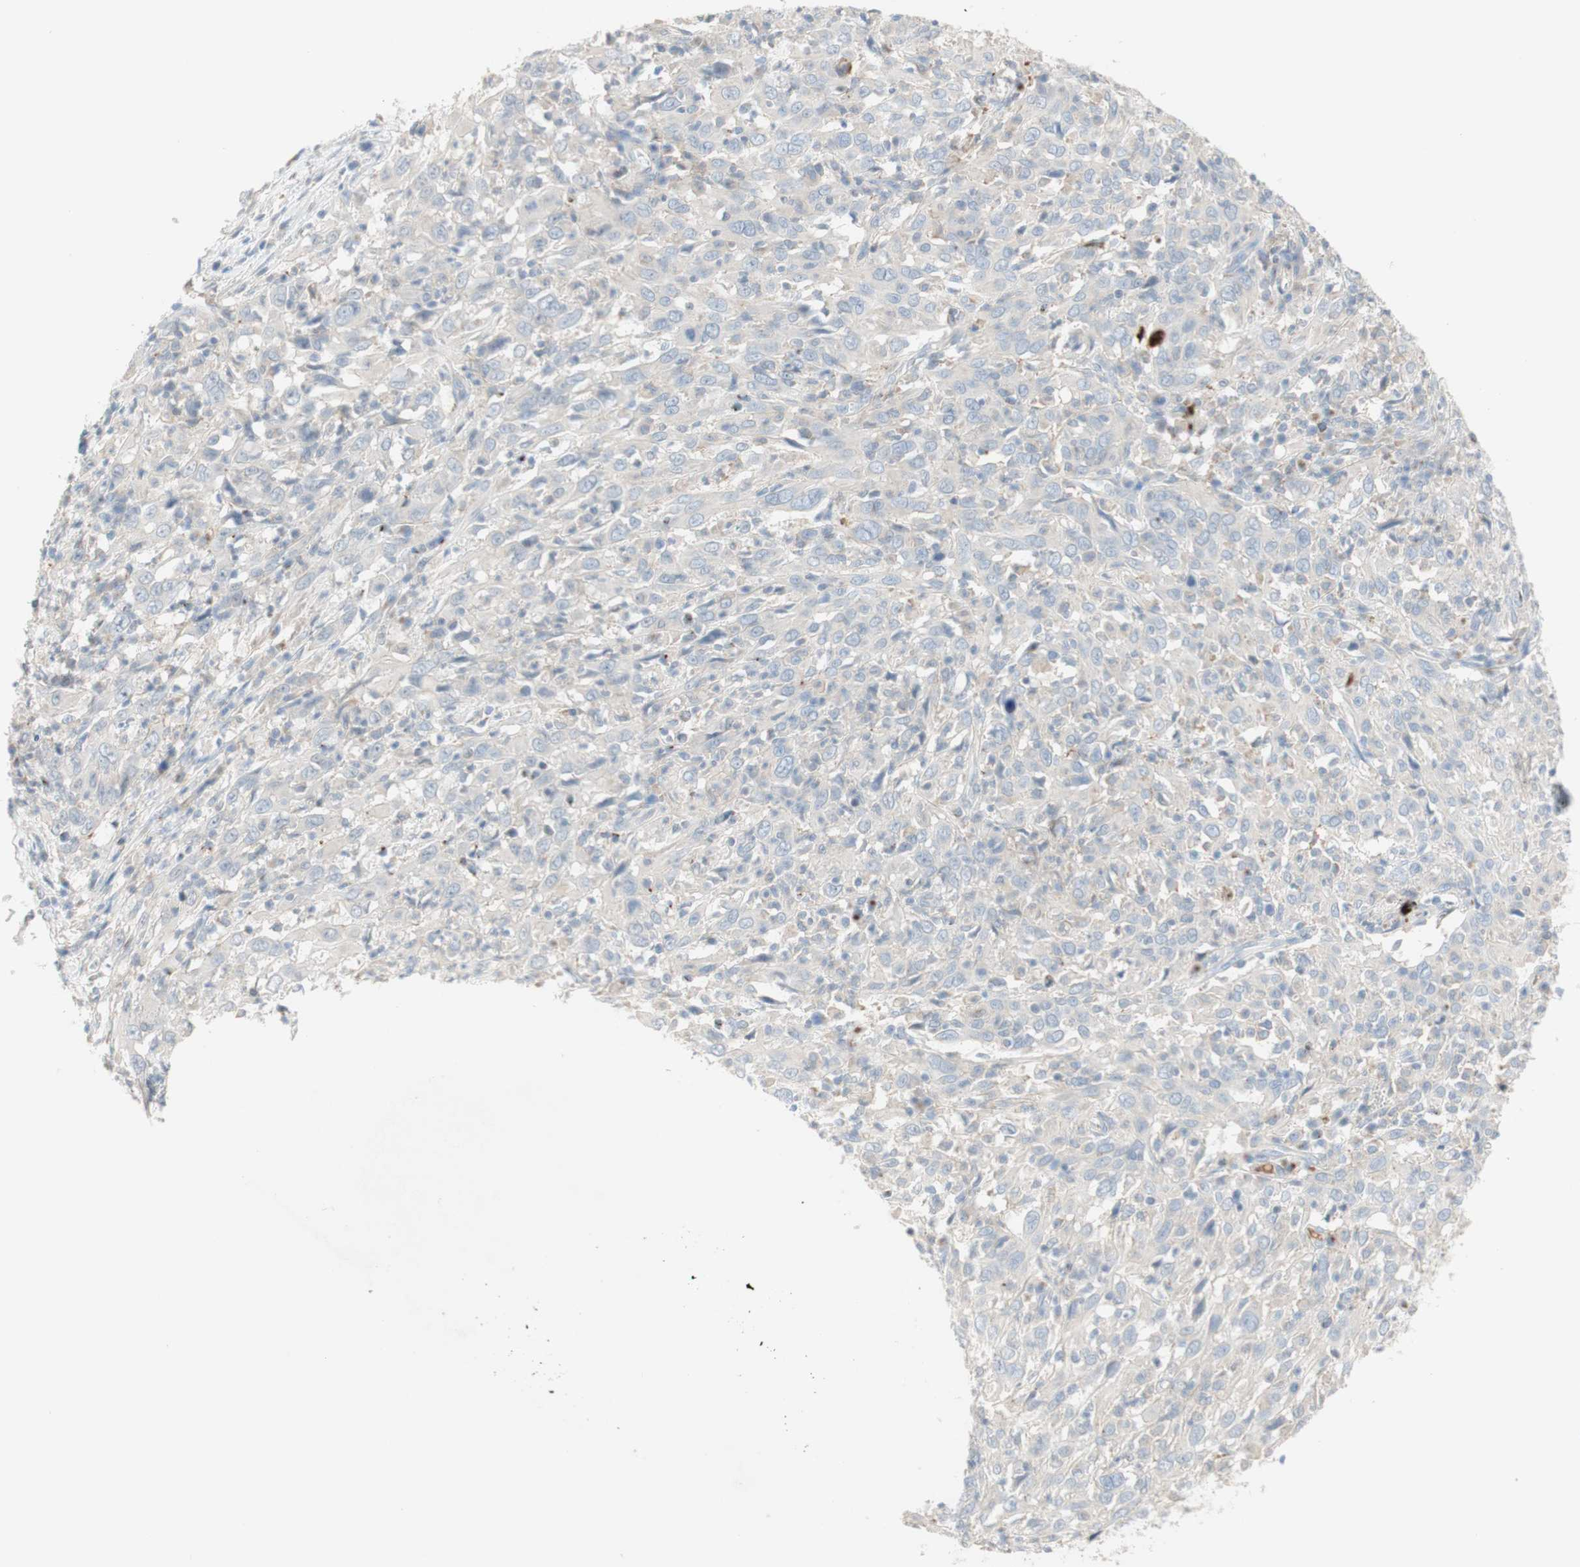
{"staining": {"intensity": "negative", "quantity": "none", "location": "none"}, "tissue": "cervical cancer", "cell_type": "Tumor cells", "image_type": "cancer", "snomed": [{"axis": "morphology", "description": "Squamous cell carcinoma, NOS"}, {"axis": "topography", "description": "Cervix"}], "caption": "An image of human cervical cancer is negative for staining in tumor cells.", "gene": "MANEA", "patient": {"sex": "female", "age": 46}}